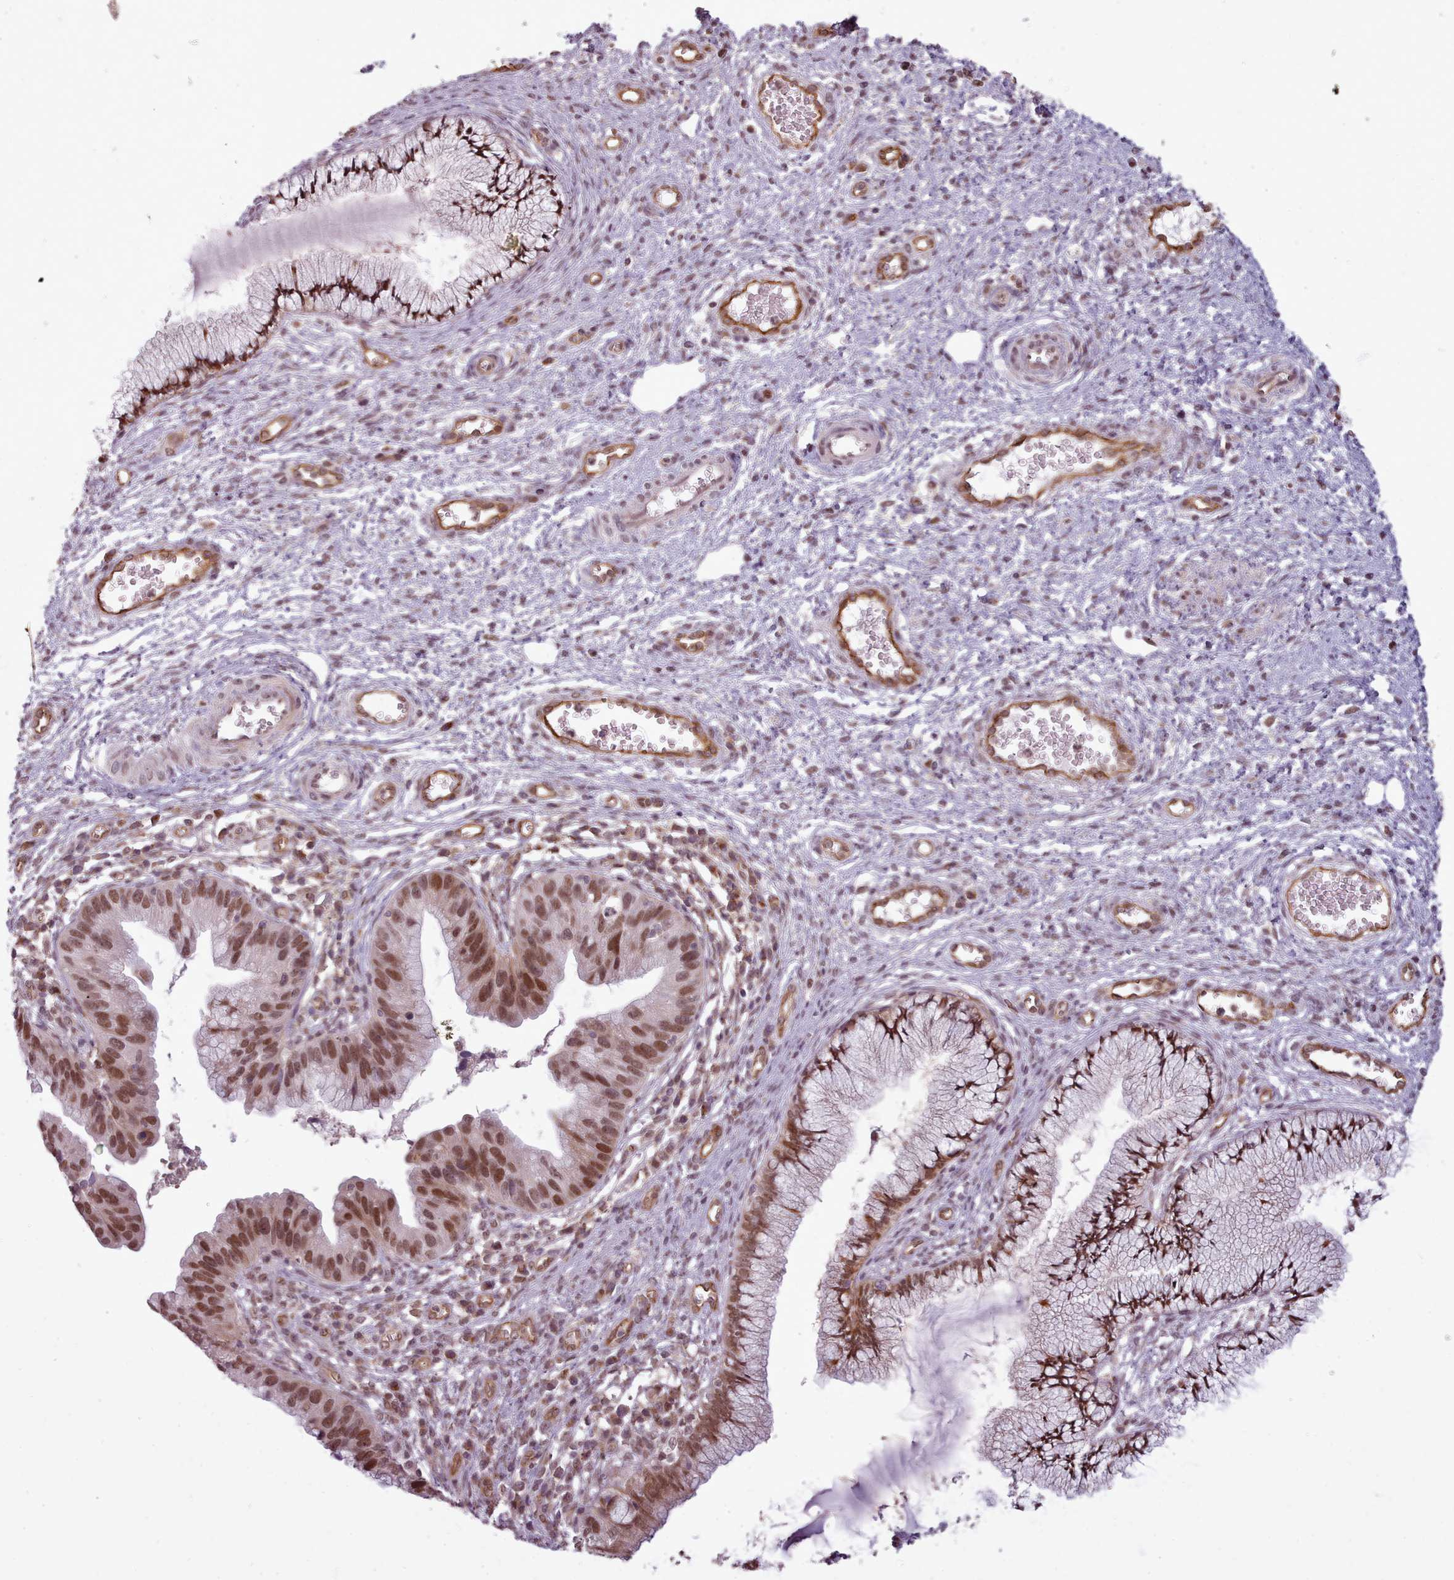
{"staining": {"intensity": "moderate", "quantity": ">75%", "location": "nuclear"}, "tissue": "cervical cancer", "cell_type": "Tumor cells", "image_type": "cancer", "snomed": [{"axis": "morphology", "description": "Adenocarcinoma, NOS"}, {"axis": "topography", "description": "Cervix"}], "caption": "Immunohistochemical staining of human cervical adenocarcinoma shows moderate nuclear protein positivity in about >75% of tumor cells.", "gene": "ZMYM4", "patient": {"sex": "female", "age": 34}}